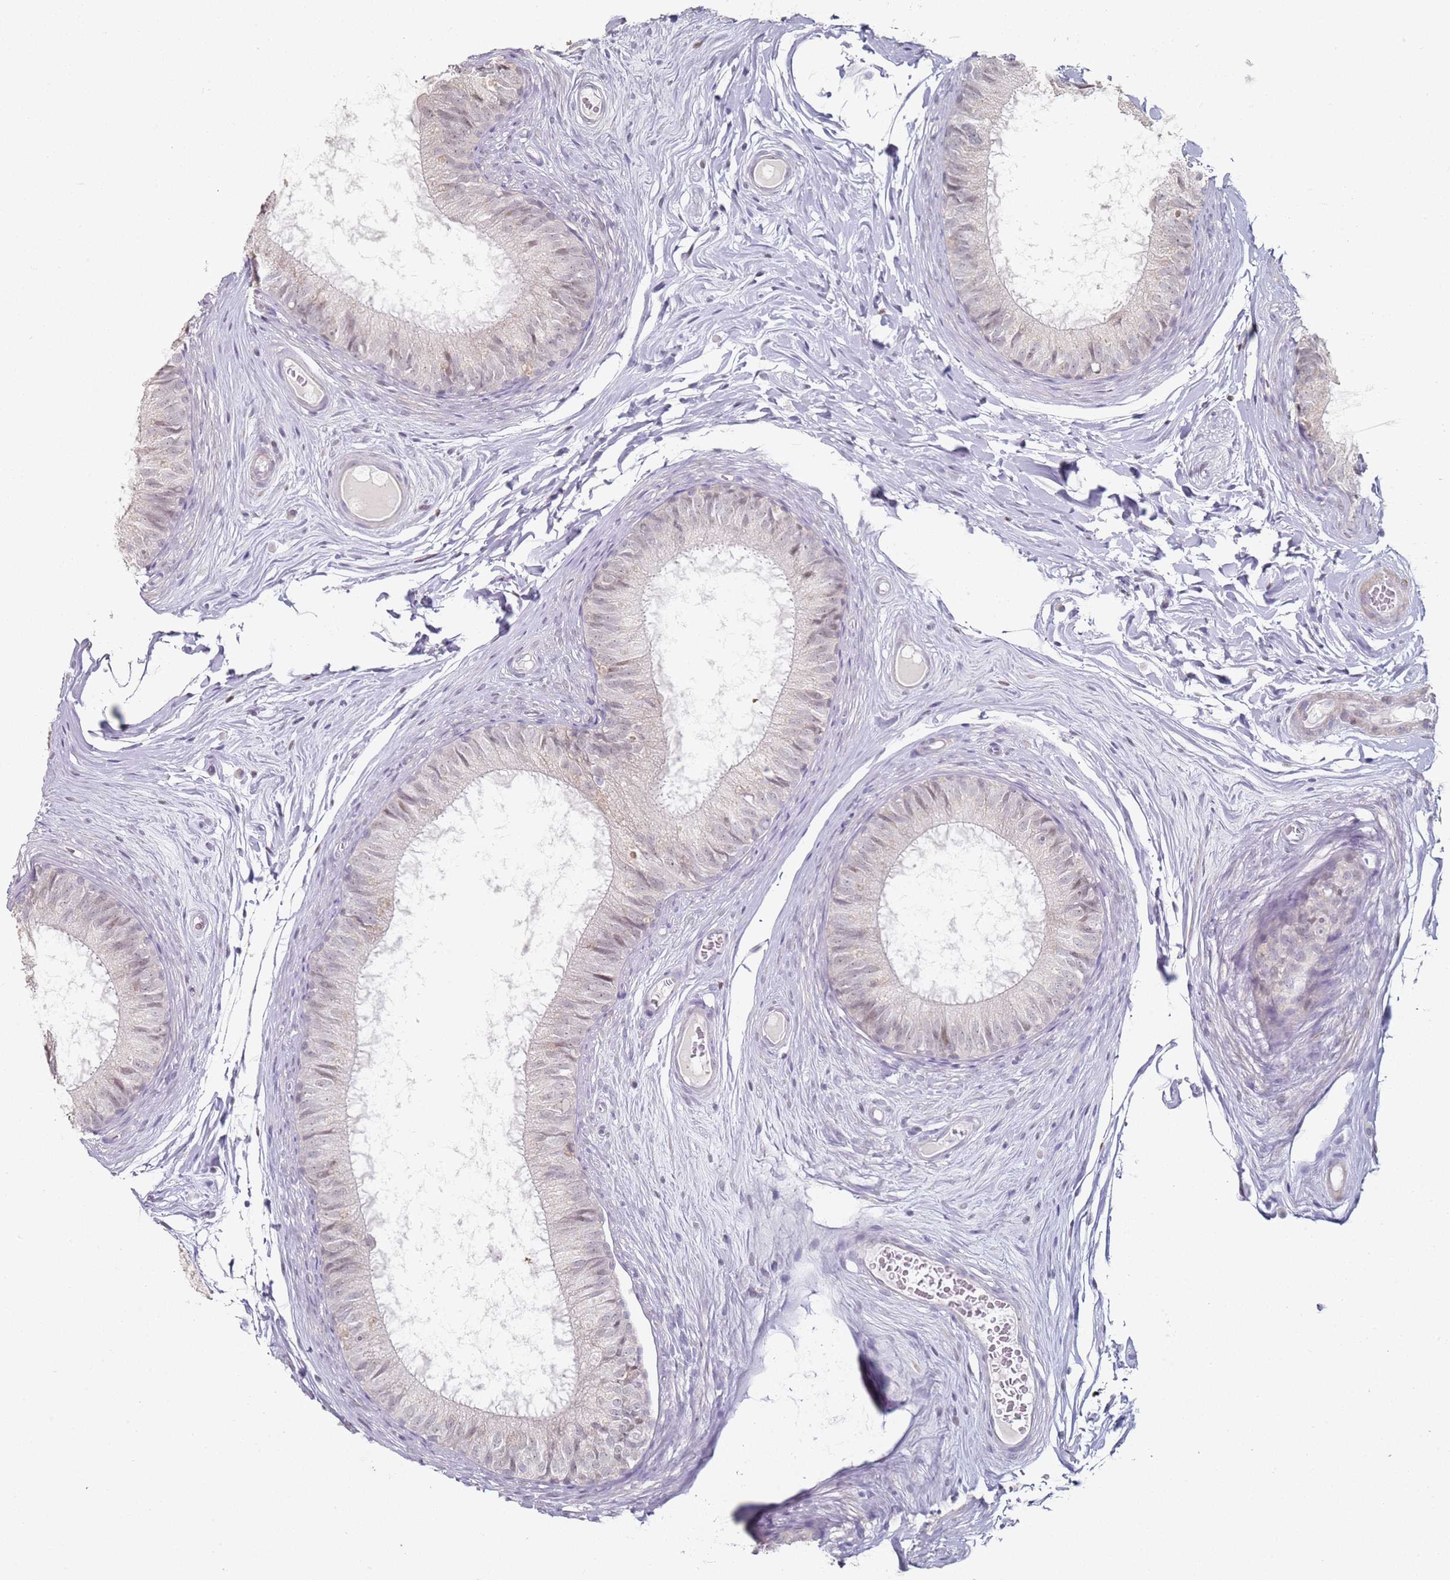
{"staining": {"intensity": "weak", "quantity": "25%-75%", "location": "nuclear"}, "tissue": "epididymis", "cell_type": "Glandular cells", "image_type": "normal", "snomed": [{"axis": "morphology", "description": "Normal tissue, NOS"}, {"axis": "topography", "description": "Epididymis"}], "caption": "A histopathology image of human epididymis stained for a protein reveals weak nuclear brown staining in glandular cells. (IHC, brightfield microscopy, high magnification).", "gene": "DNAH11", "patient": {"sex": "male", "age": 25}}